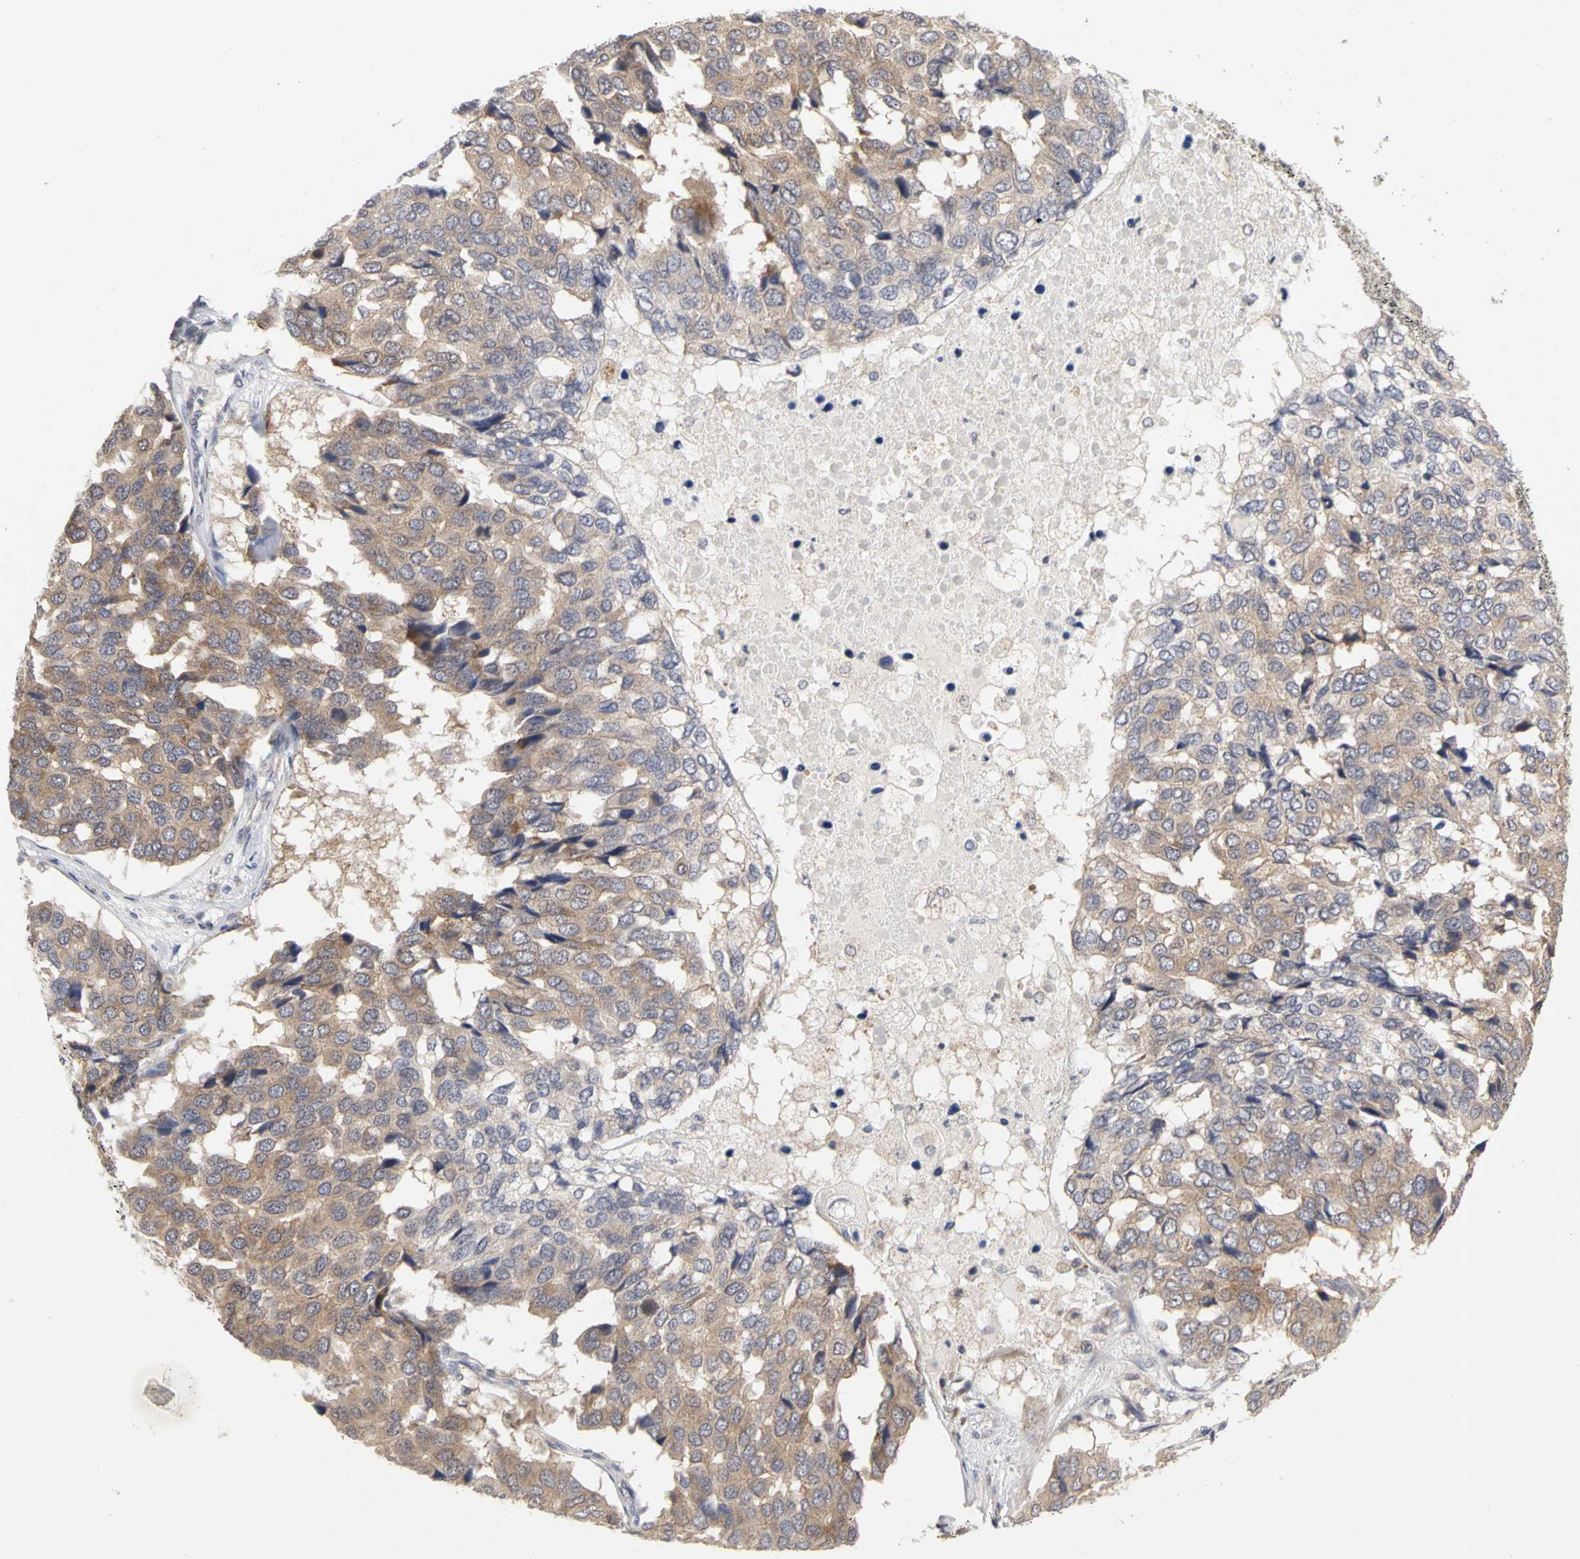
{"staining": {"intensity": "moderate", "quantity": ">75%", "location": "cytoplasmic/membranous"}, "tissue": "pancreatic cancer", "cell_type": "Tumor cells", "image_type": "cancer", "snomed": [{"axis": "morphology", "description": "Adenocarcinoma, NOS"}, {"axis": "topography", "description": "Pancreas"}], "caption": "Adenocarcinoma (pancreatic) stained with a protein marker exhibits moderate staining in tumor cells.", "gene": "IRAK1", "patient": {"sex": "male", "age": 50}}